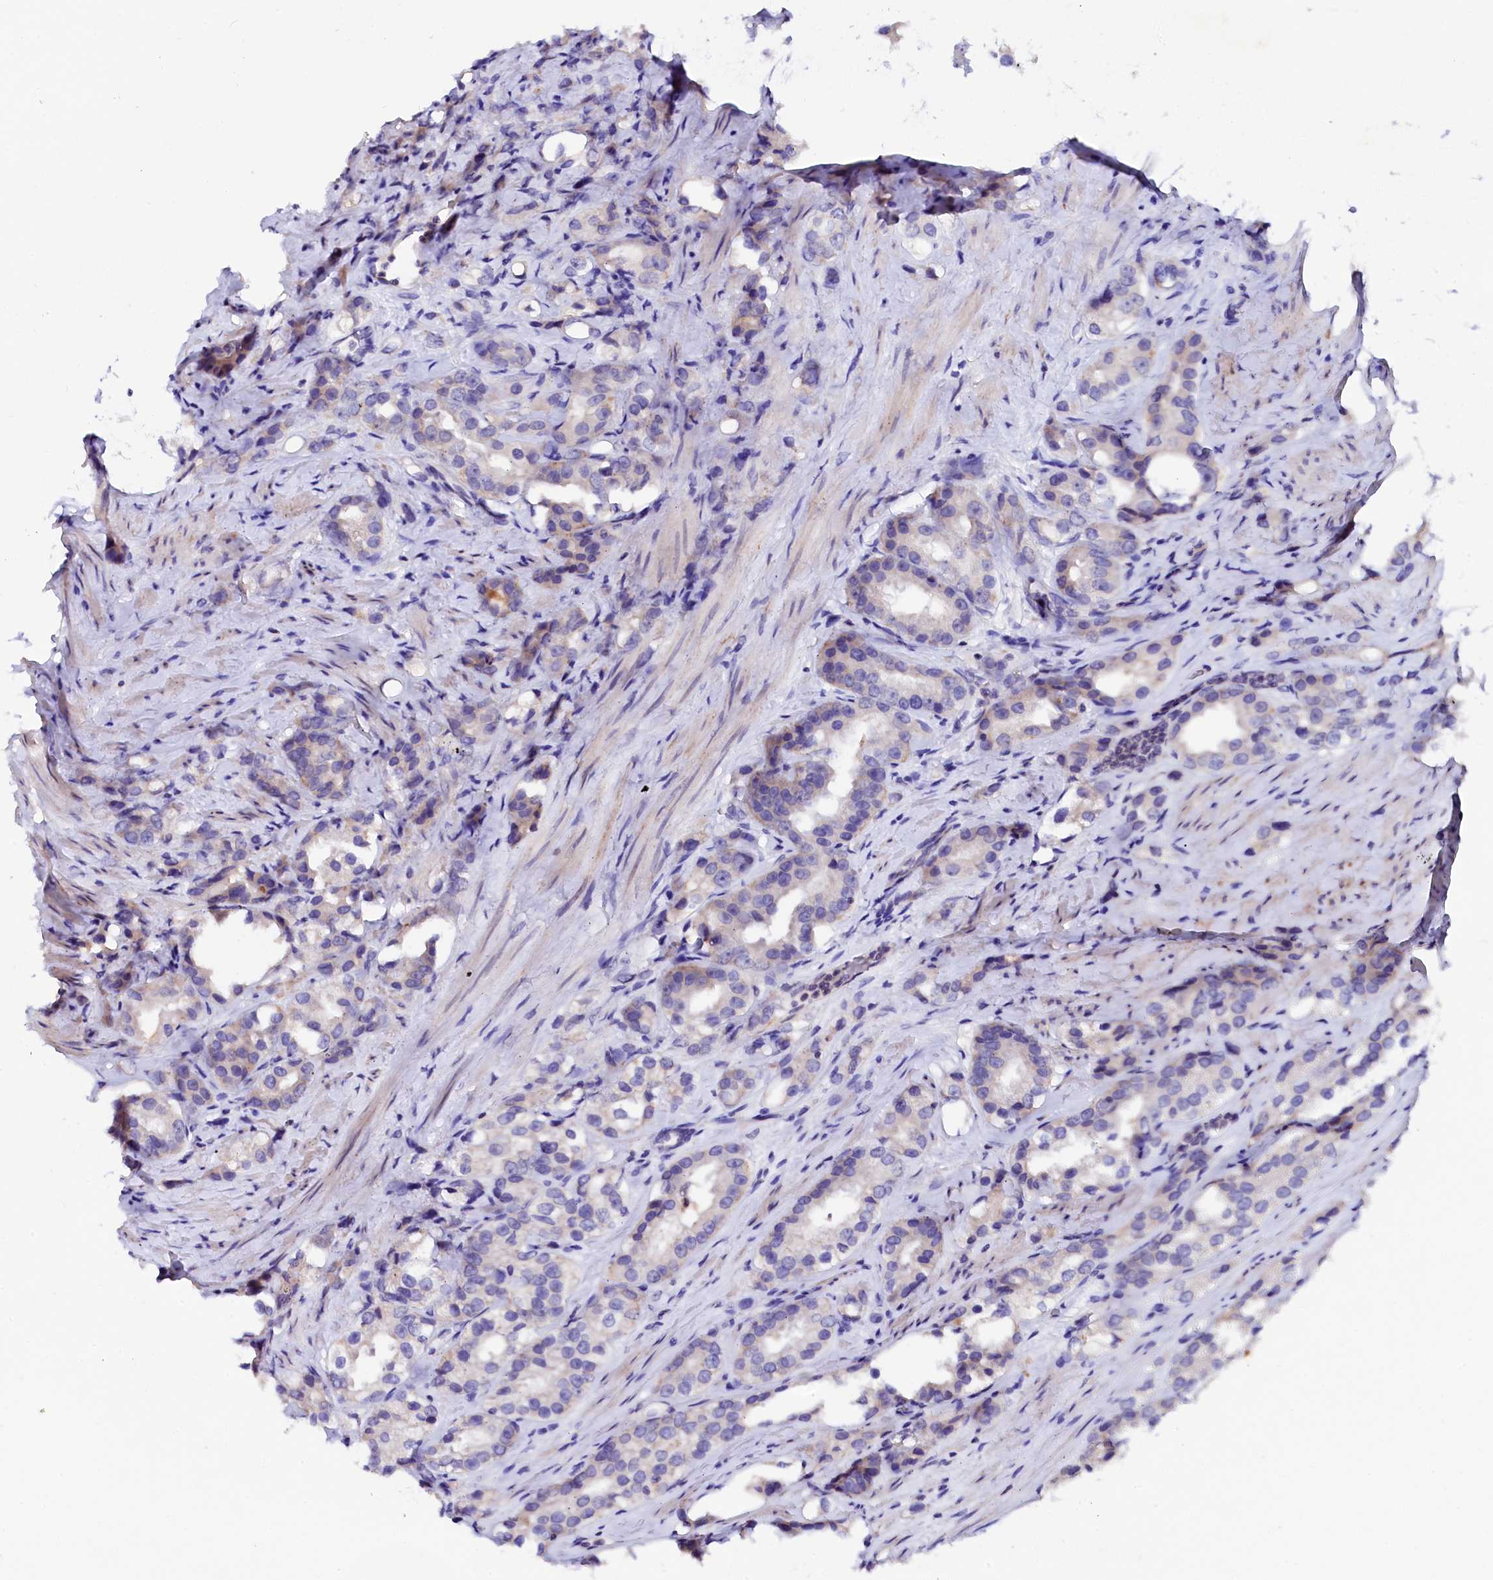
{"staining": {"intensity": "weak", "quantity": "<25%", "location": "cytoplasmic/membranous"}, "tissue": "prostate cancer", "cell_type": "Tumor cells", "image_type": "cancer", "snomed": [{"axis": "morphology", "description": "Adenocarcinoma, NOS"}, {"axis": "topography", "description": "Prostate"}], "caption": "Micrograph shows no protein expression in tumor cells of prostate cancer (adenocarcinoma) tissue.", "gene": "NALF1", "patient": {"sex": "male", "age": 79}}